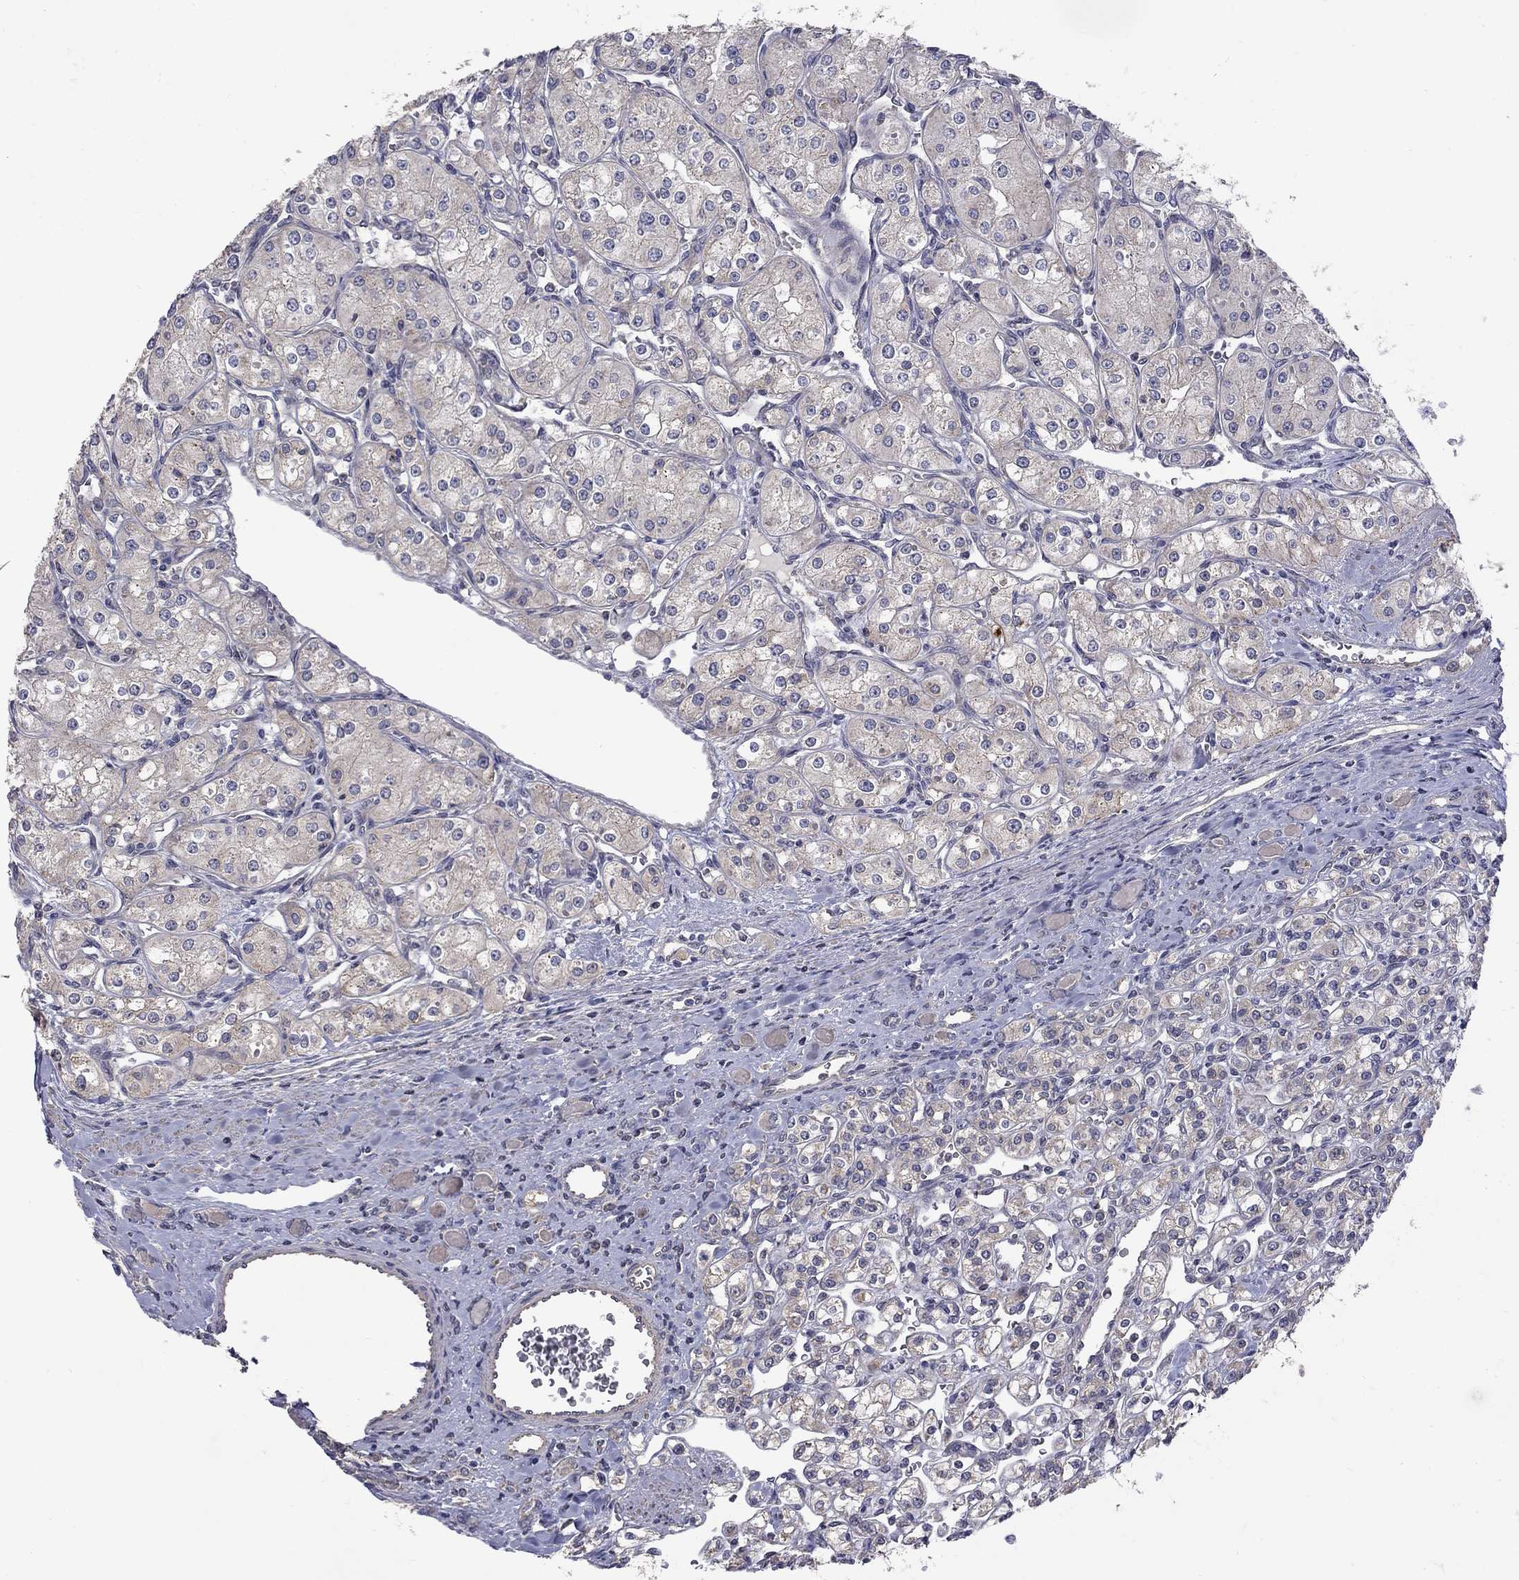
{"staining": {"intensity": "negative", "quantity": "none", "location": "none"}, "tissue": "renal cancer", "cell_type": "Tumor cells", "image_type": "cancer", "snomed": [{"axis": "morphology", "description": "Adenocarcinoma, NOS"}, {"axis": "topography", "description": "Kidney"}], "caption": "An image of human renal cancer is negative for staining in tumor cells.", "gene": "SLC39A14", "patient": {"sex": "male", "age": 77}}